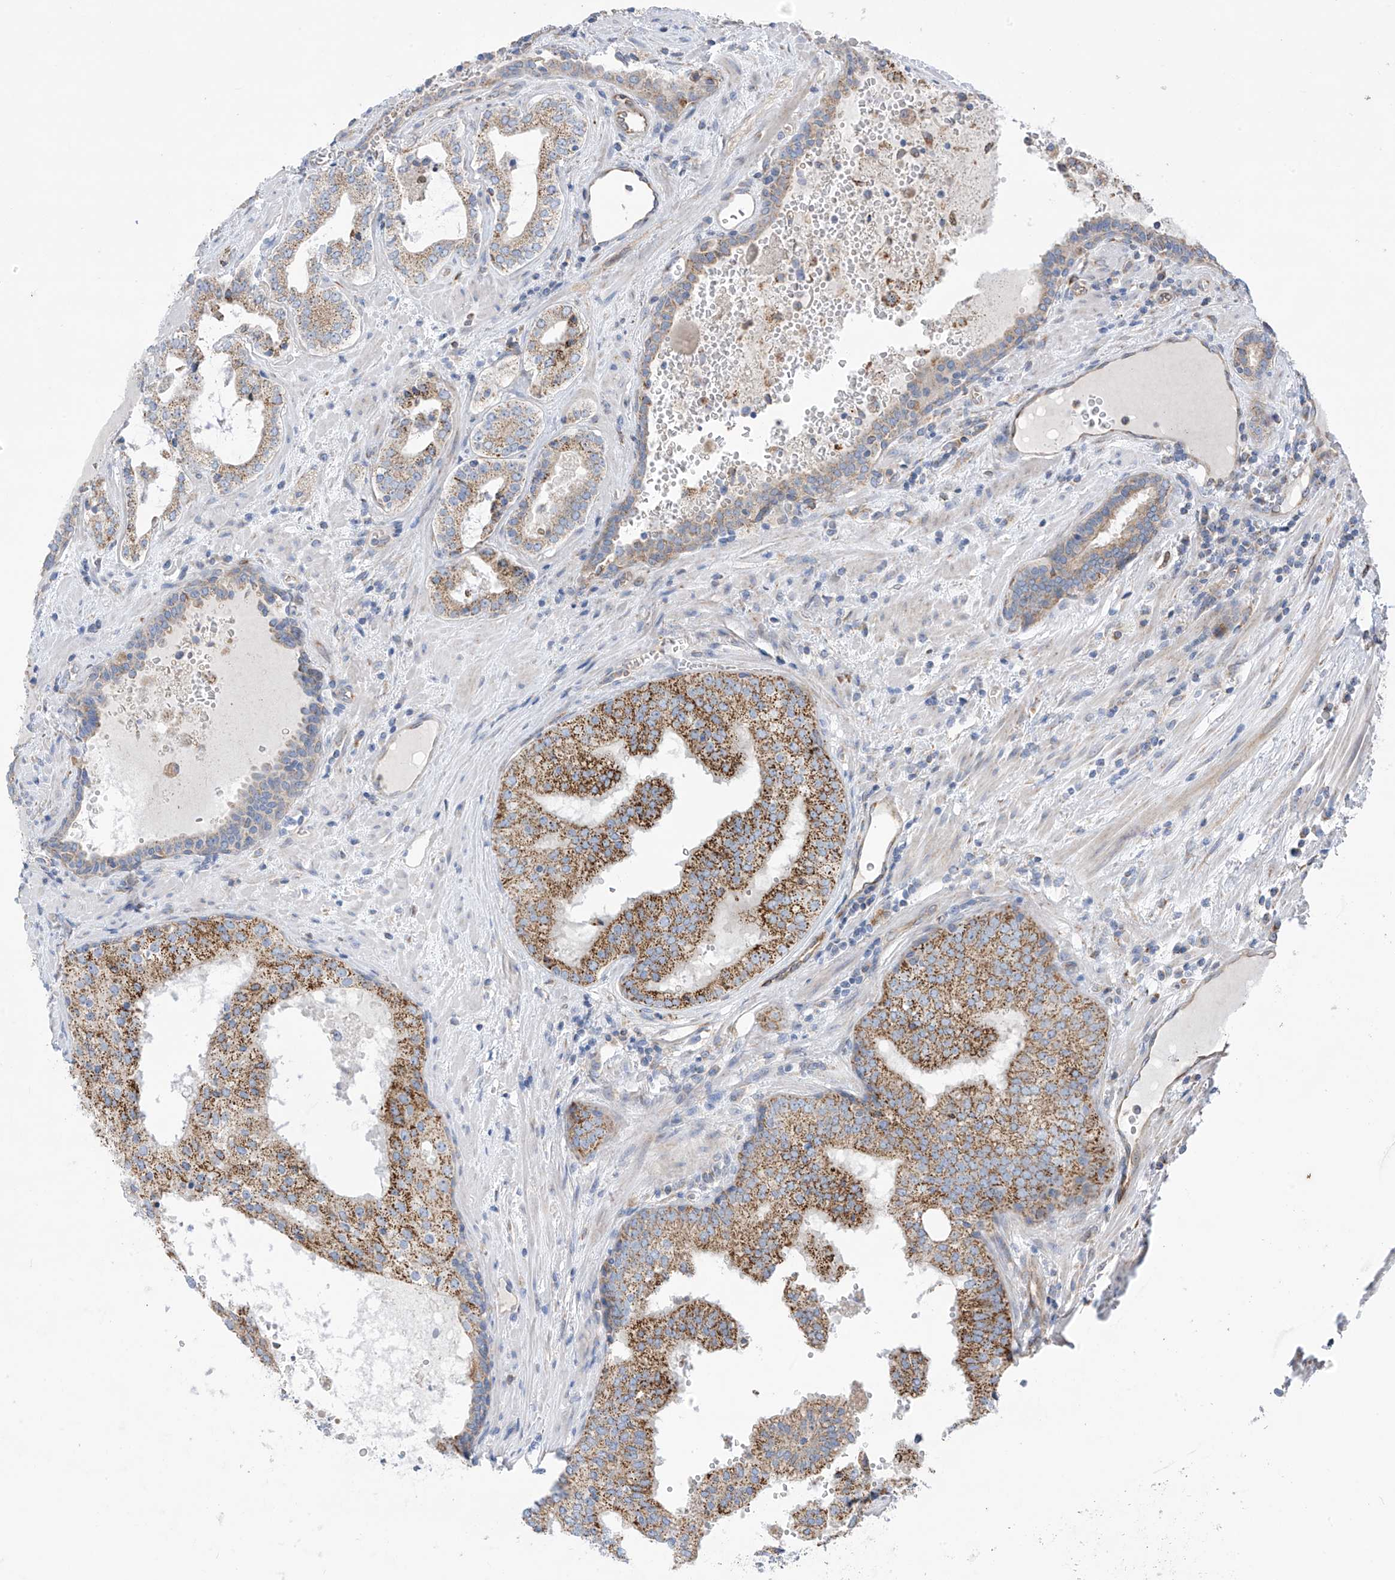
{"staining": {"intensity": "moderate", "quantity": "<25%", "location": "cytoplasmic/membranous"}, "tissue": "prostate cancer", "cell_type": "Tumor cells", "image_type": "cancer", "snomed": [{"axis": "morphology", "description": "Adenocarcinoma, High grade"}, {"axis": "topography", "description": "Prostate"}], "caption": "DAB (3,3'-diaminobenzidine) immunohistochemical staining of prostate high-grade adenocarcinoma demonstrates moderate cytoplasmic/membranous protein positivity in approximately <25% of tumor cells.", "gene": "EIF5B", "patient": {"sex": "male", "age": 68}}